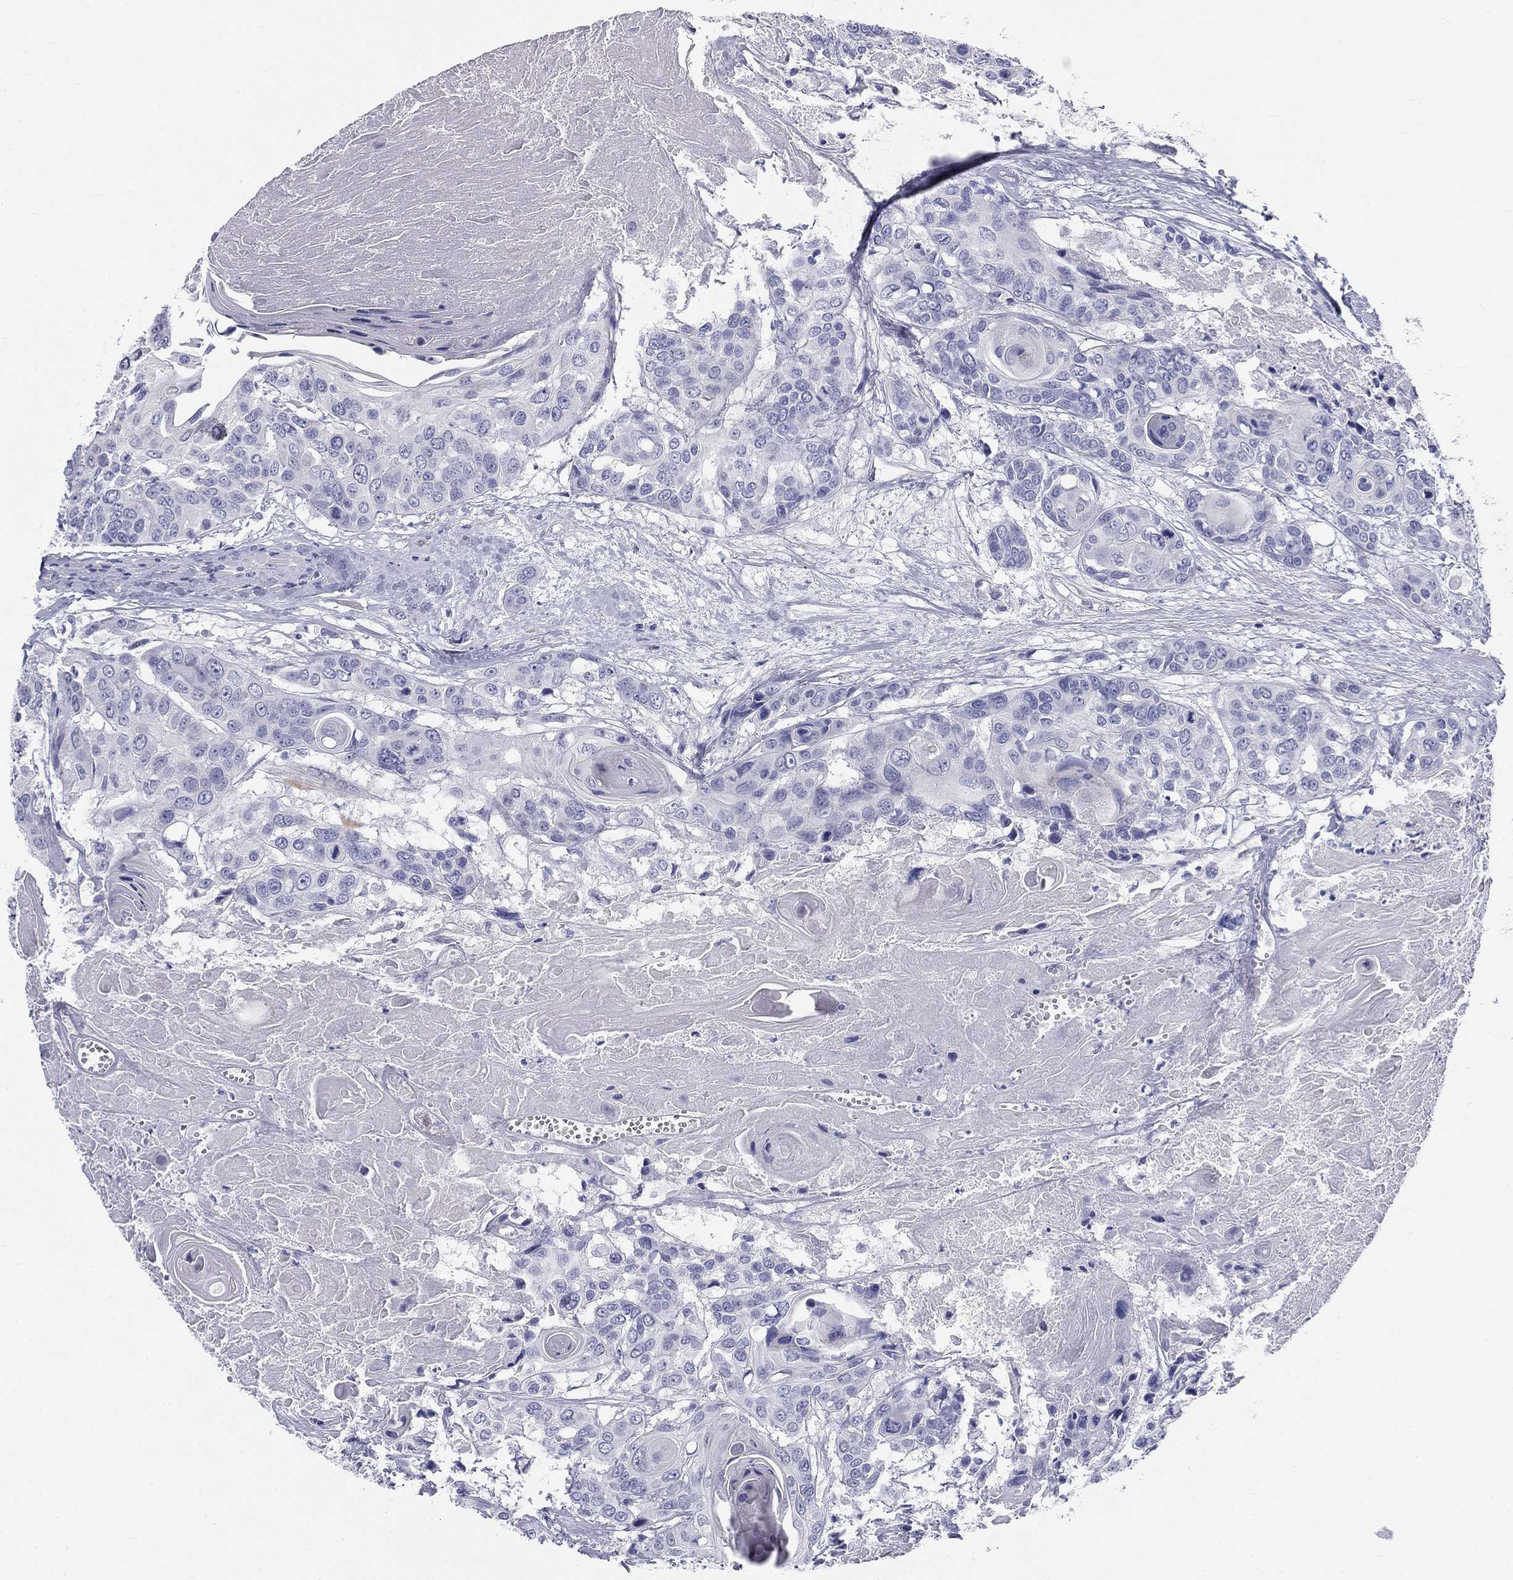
{"staining": {"intensity": "negative", "quantity": "none", "location": "none"}, "tissue": "head and neck cancer", "cell_type": "Tumor cells", "image_type": "cancer", "snomed": [{"axis": "morphology", "description": "Squamous cell carcinoma, NOS"}, {"axis": "topography", "description": "Oral tissue"}, {"axis": "topography", "description": "Head-Neck"}], "caption": "This is a image of immunohistochemistry staining of head and neck cancer, which shows no positivity in tumor cells.", "gene": "GALNTL5", "patient": {"sex": "male", "age": 56}}